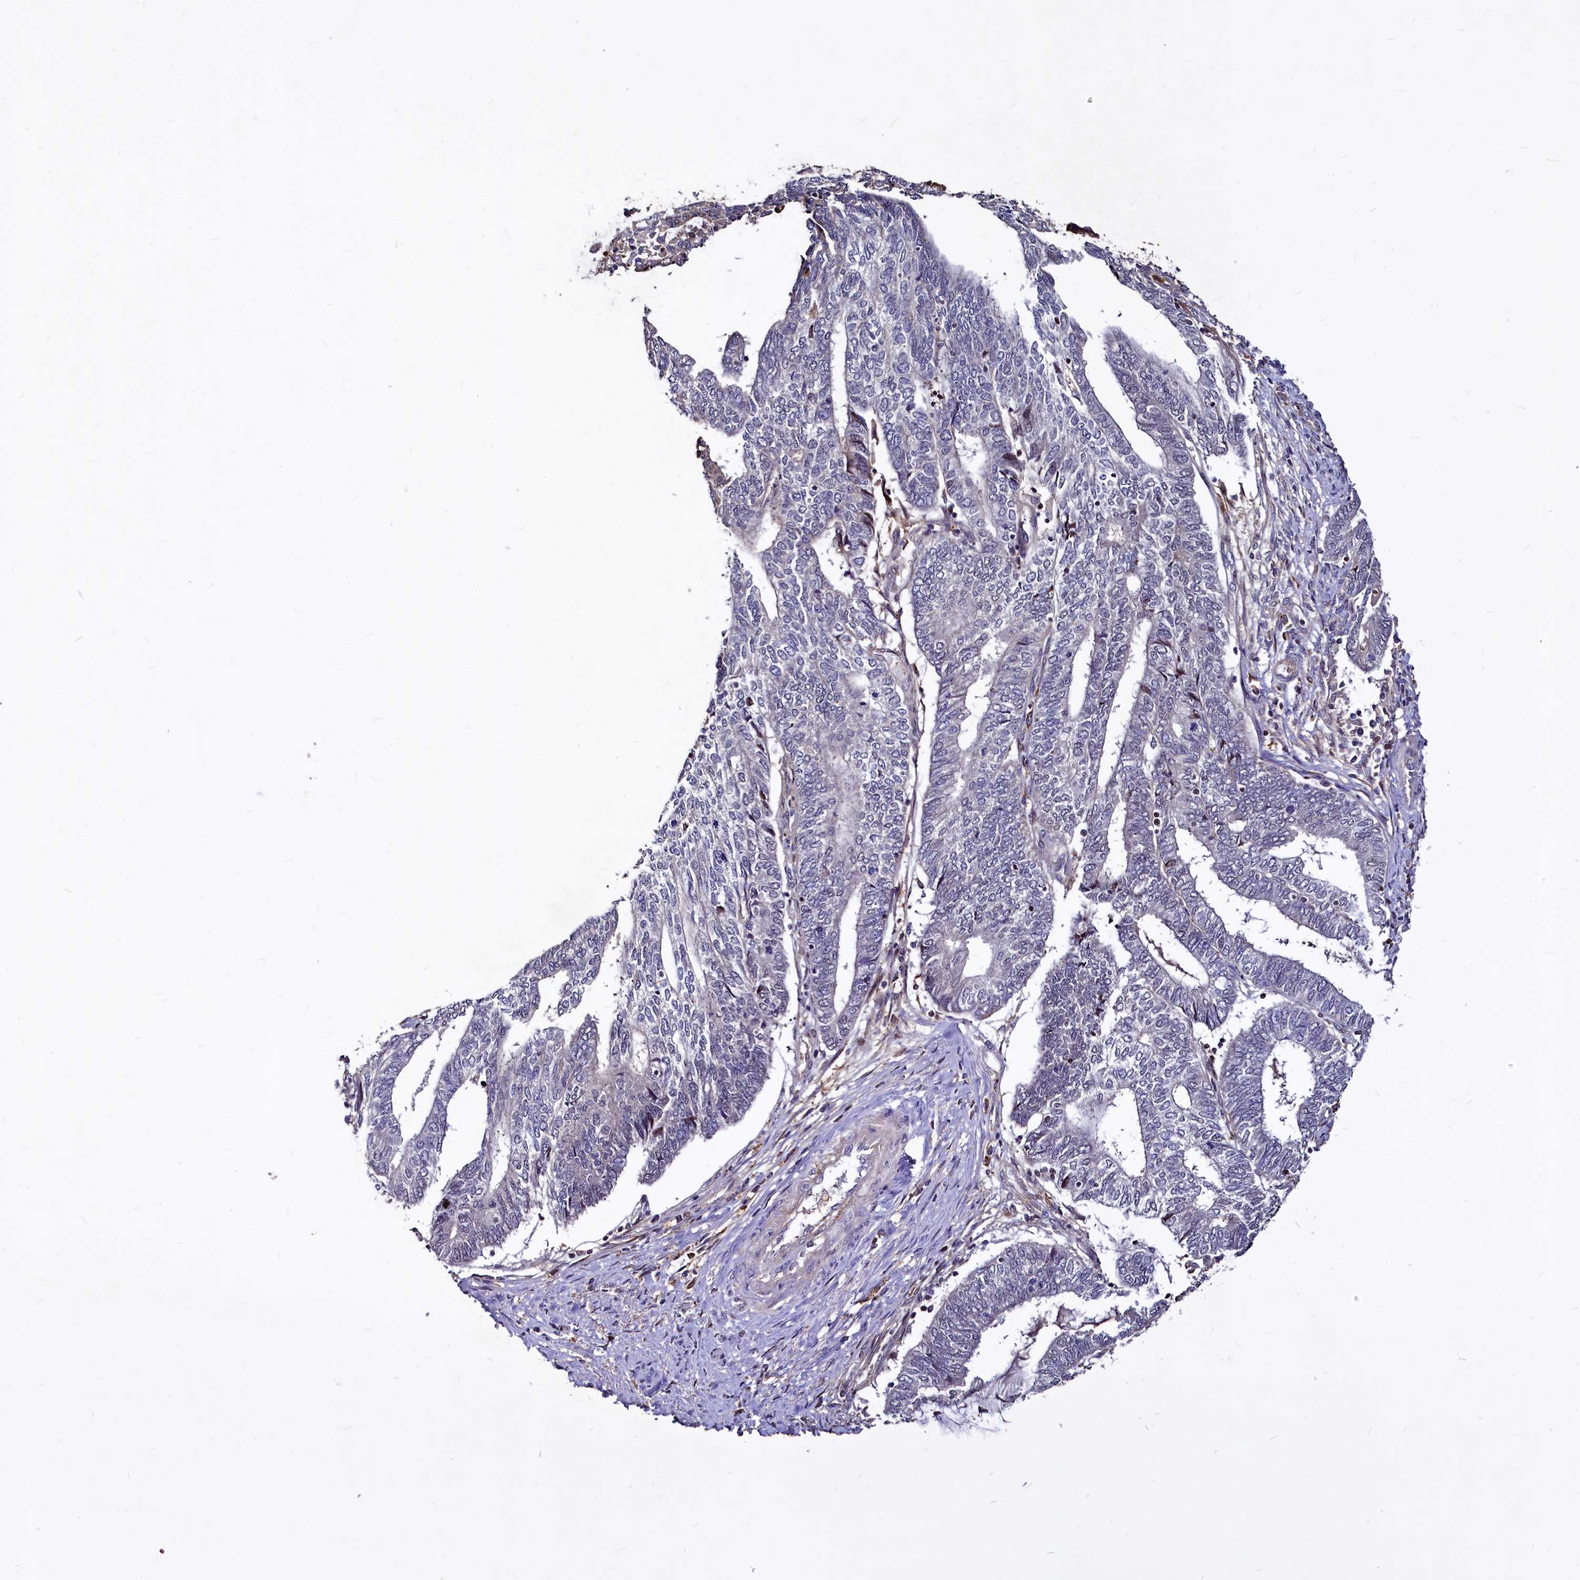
{"staining": {"intensity": "negative", "quantity": "none", "location": "none"}, "tissue": "endometrial cancer", "cell_type": "Tumor cells", "image_type": "cancer", "snomed": [{"axis": "morphology", "description": "Adenocarcinoma, NOS"}, {"axis": "topography", "description": "Uterus"}, {"axis": "topography", "description": "Endometrium"}], "caption": "Tumor cells are negative for brown protein staining in endometrial cancer.", "gene": "ATG101", "patient": {"sex": "female", "age": 70}}